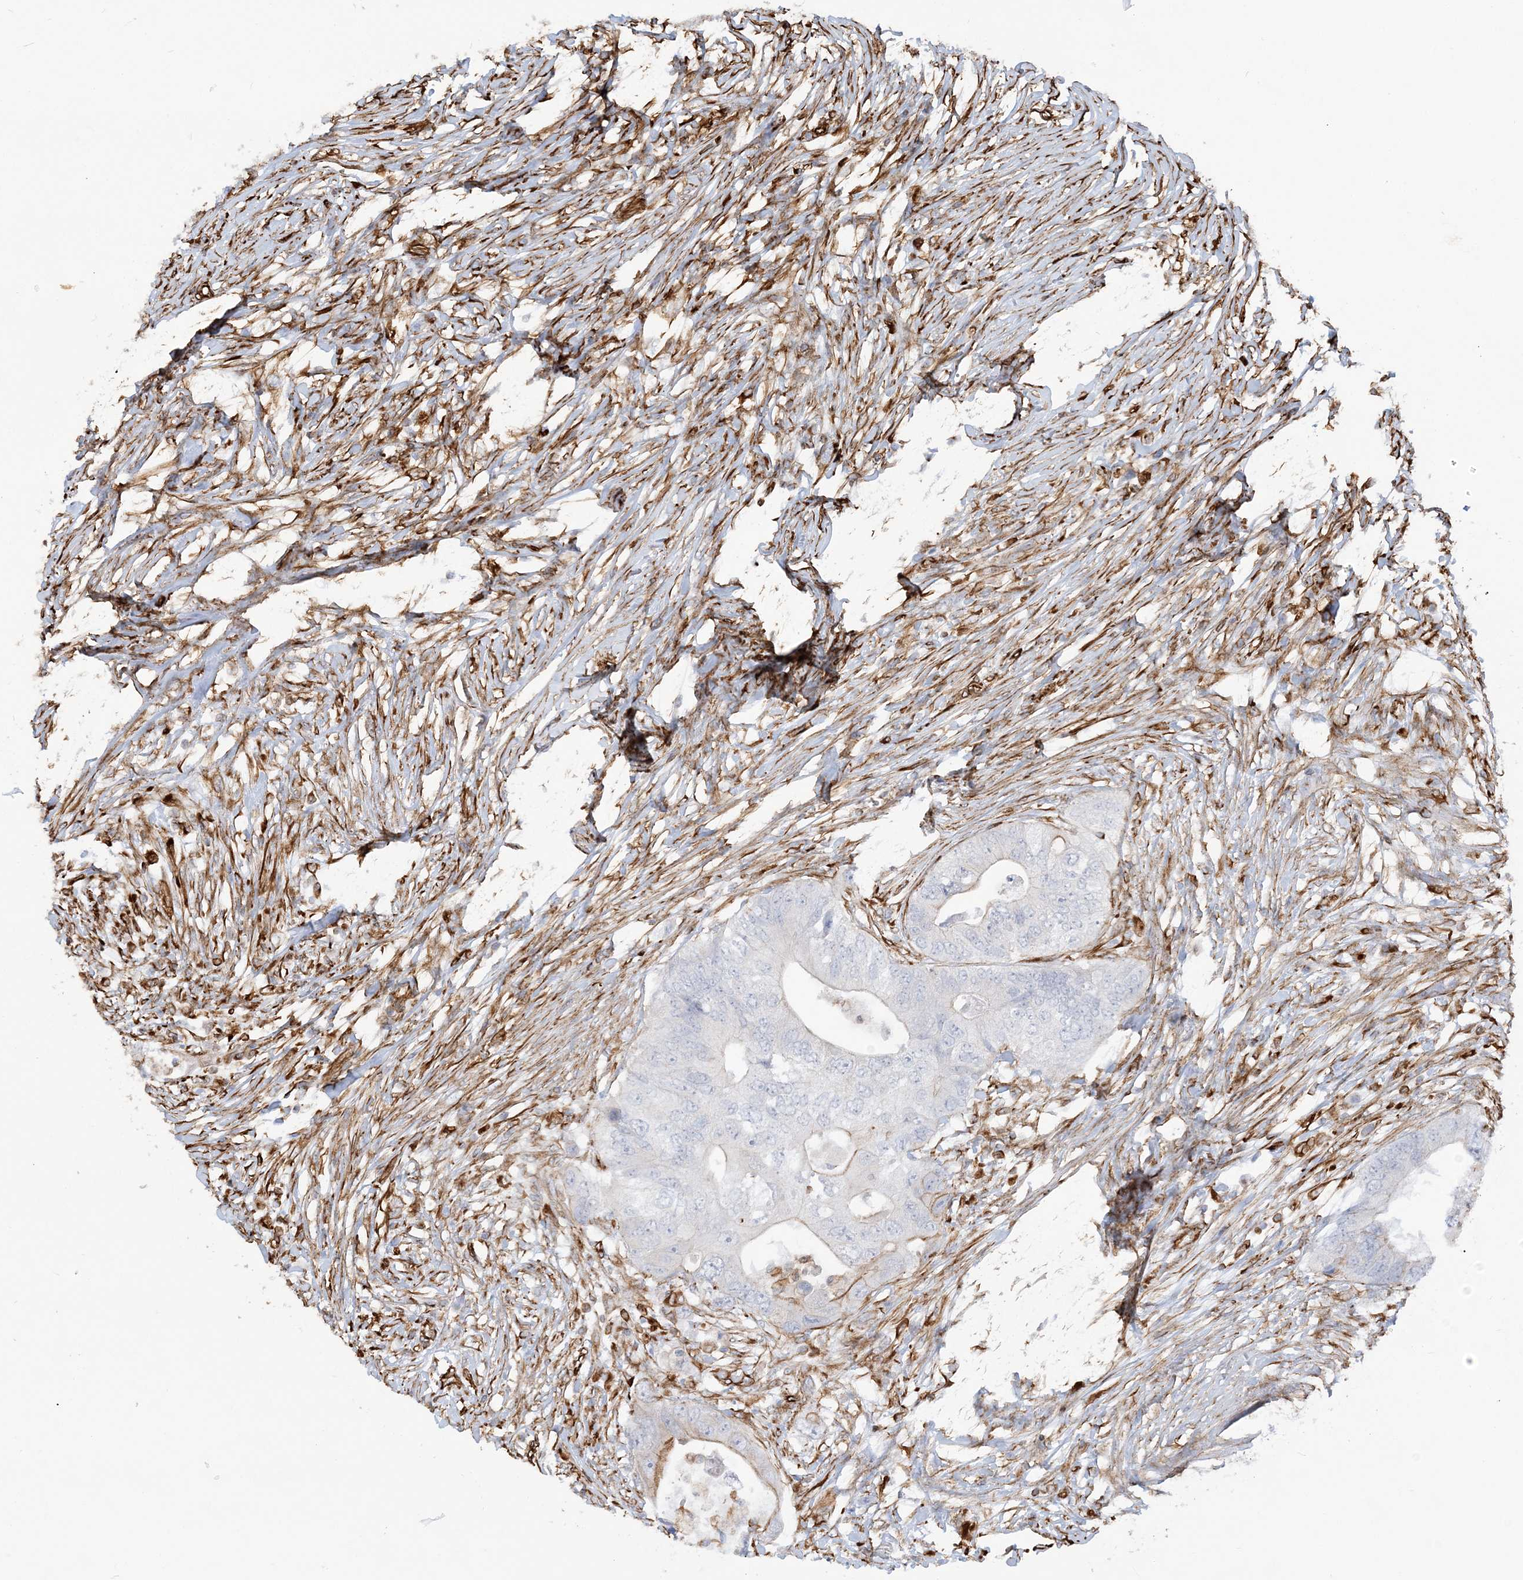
{"staining": {"intensity": "negative", "quantity": "none", "location": "none"}, "tissue": "colorectal cancer", "cell_type": "Tumor cells", "image_type": "cancer", "snomed": [{"axis": "morphology", "description": "Adenocarcinoma, NOS"}, {"axis": "topography", "description": "Colon"}], "caption": "This histopathology image is of colorectal cancer (adenocarcinoma) stained with immunohistochemistry (IHC) to label a protein in brown with the nuclei are counter-stained blue. There is no staining in tumor cells.", "gene": "SCLT1", "patient": {"sex": "male", "age": 71}}